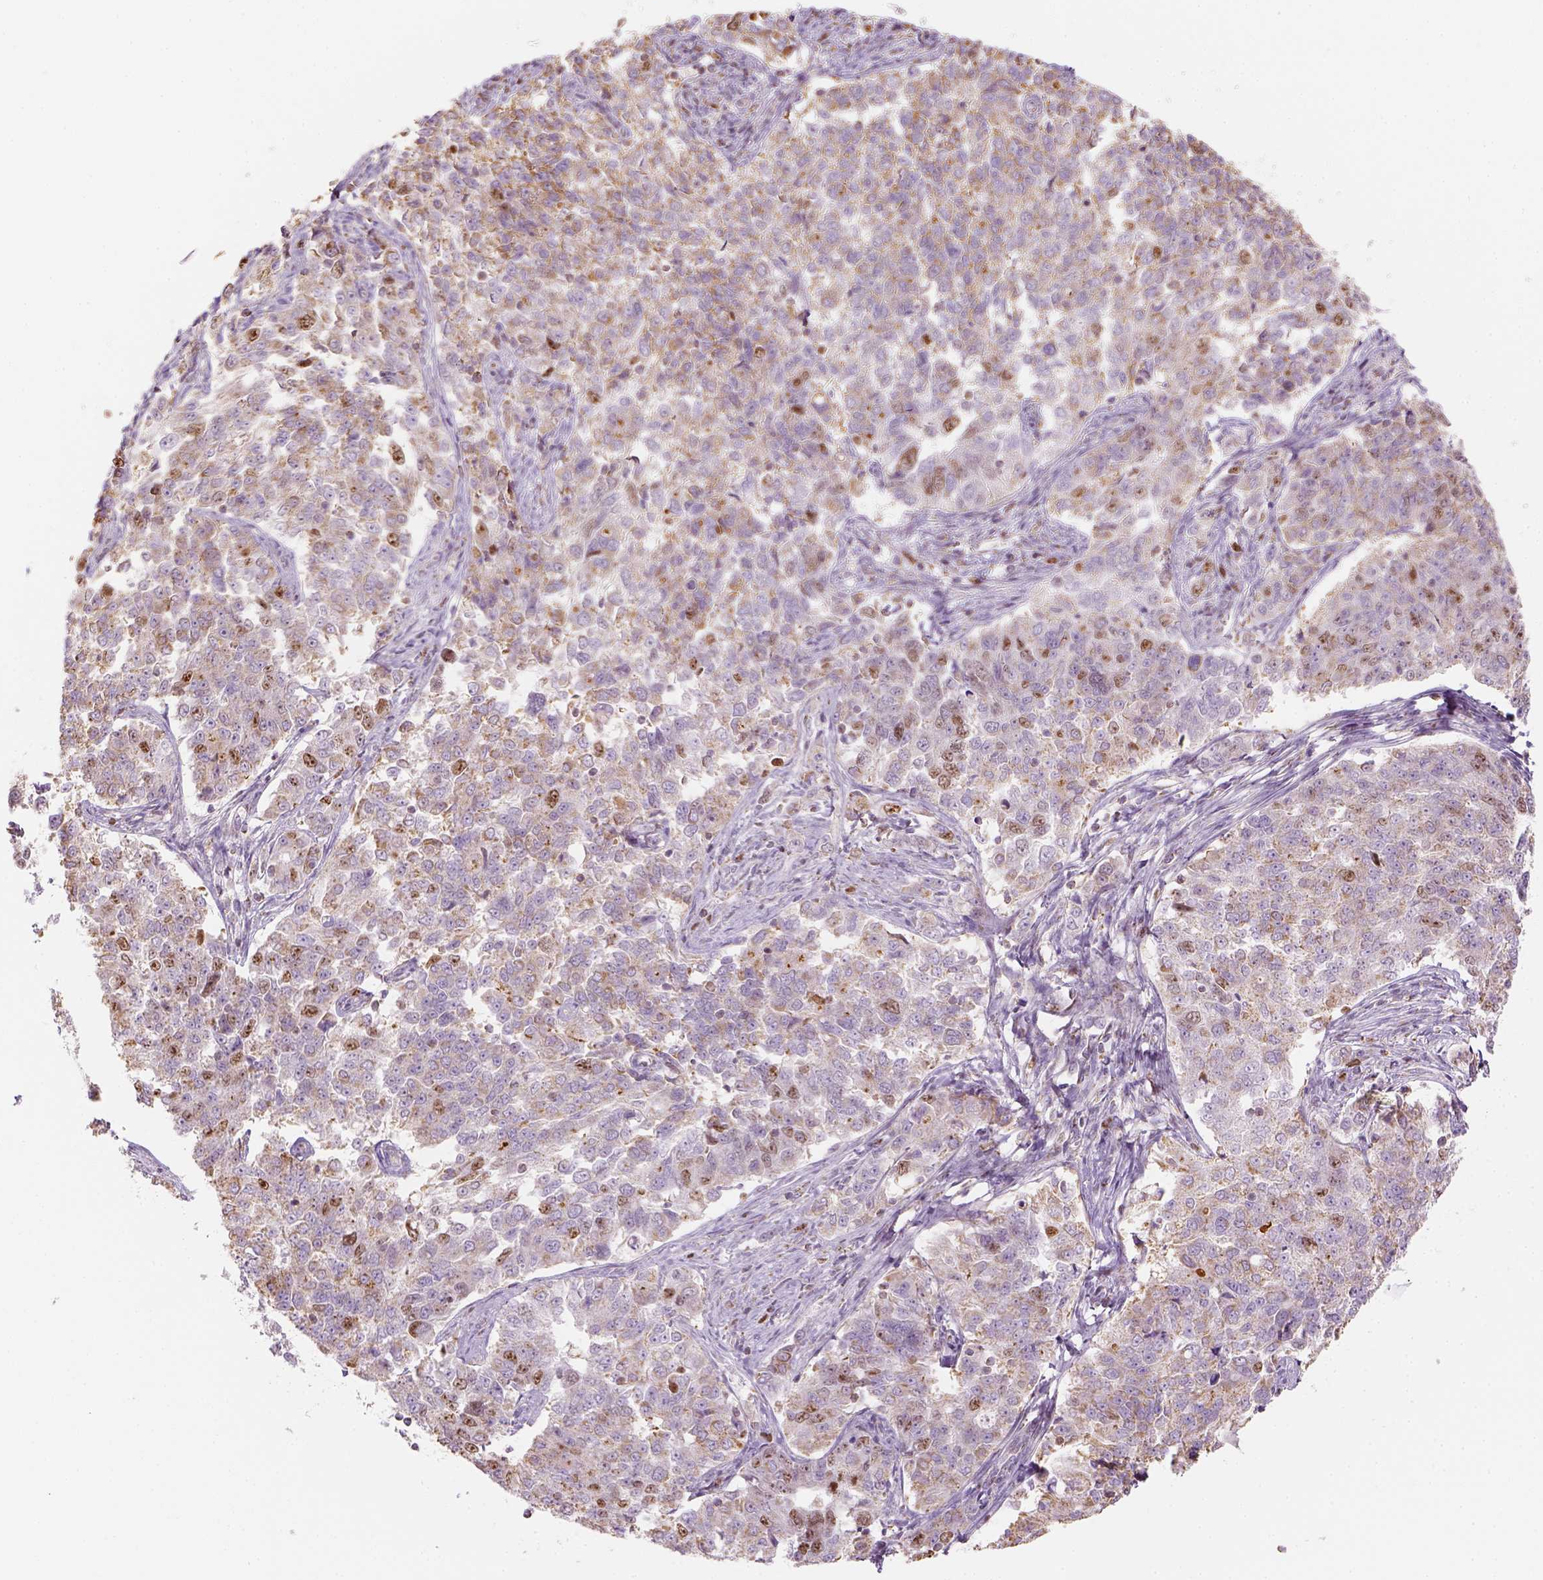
{"staining": {"intensity": "moderate", "quantity": ">75%", "location": "cytoplasmic/membranous"}, "tissue": "endometrial cancer", "cell_type": "Tumor cells", "image_type": "cancer", "snomed": [{"axis": "morphology", "description": "Adenocarcinoma, NOS"}, {"axis": "topography", "description": "Endometrium"}], "caption": "This is an image of immunohistochemistry (IHC) staining of endometrial cancer (adenocarcinoma), which shows moderate staining in the cytoplasmic/membranous of tumor cells.", "gene": "LCA5", "patient": {"sex": "female", "age": 43}}